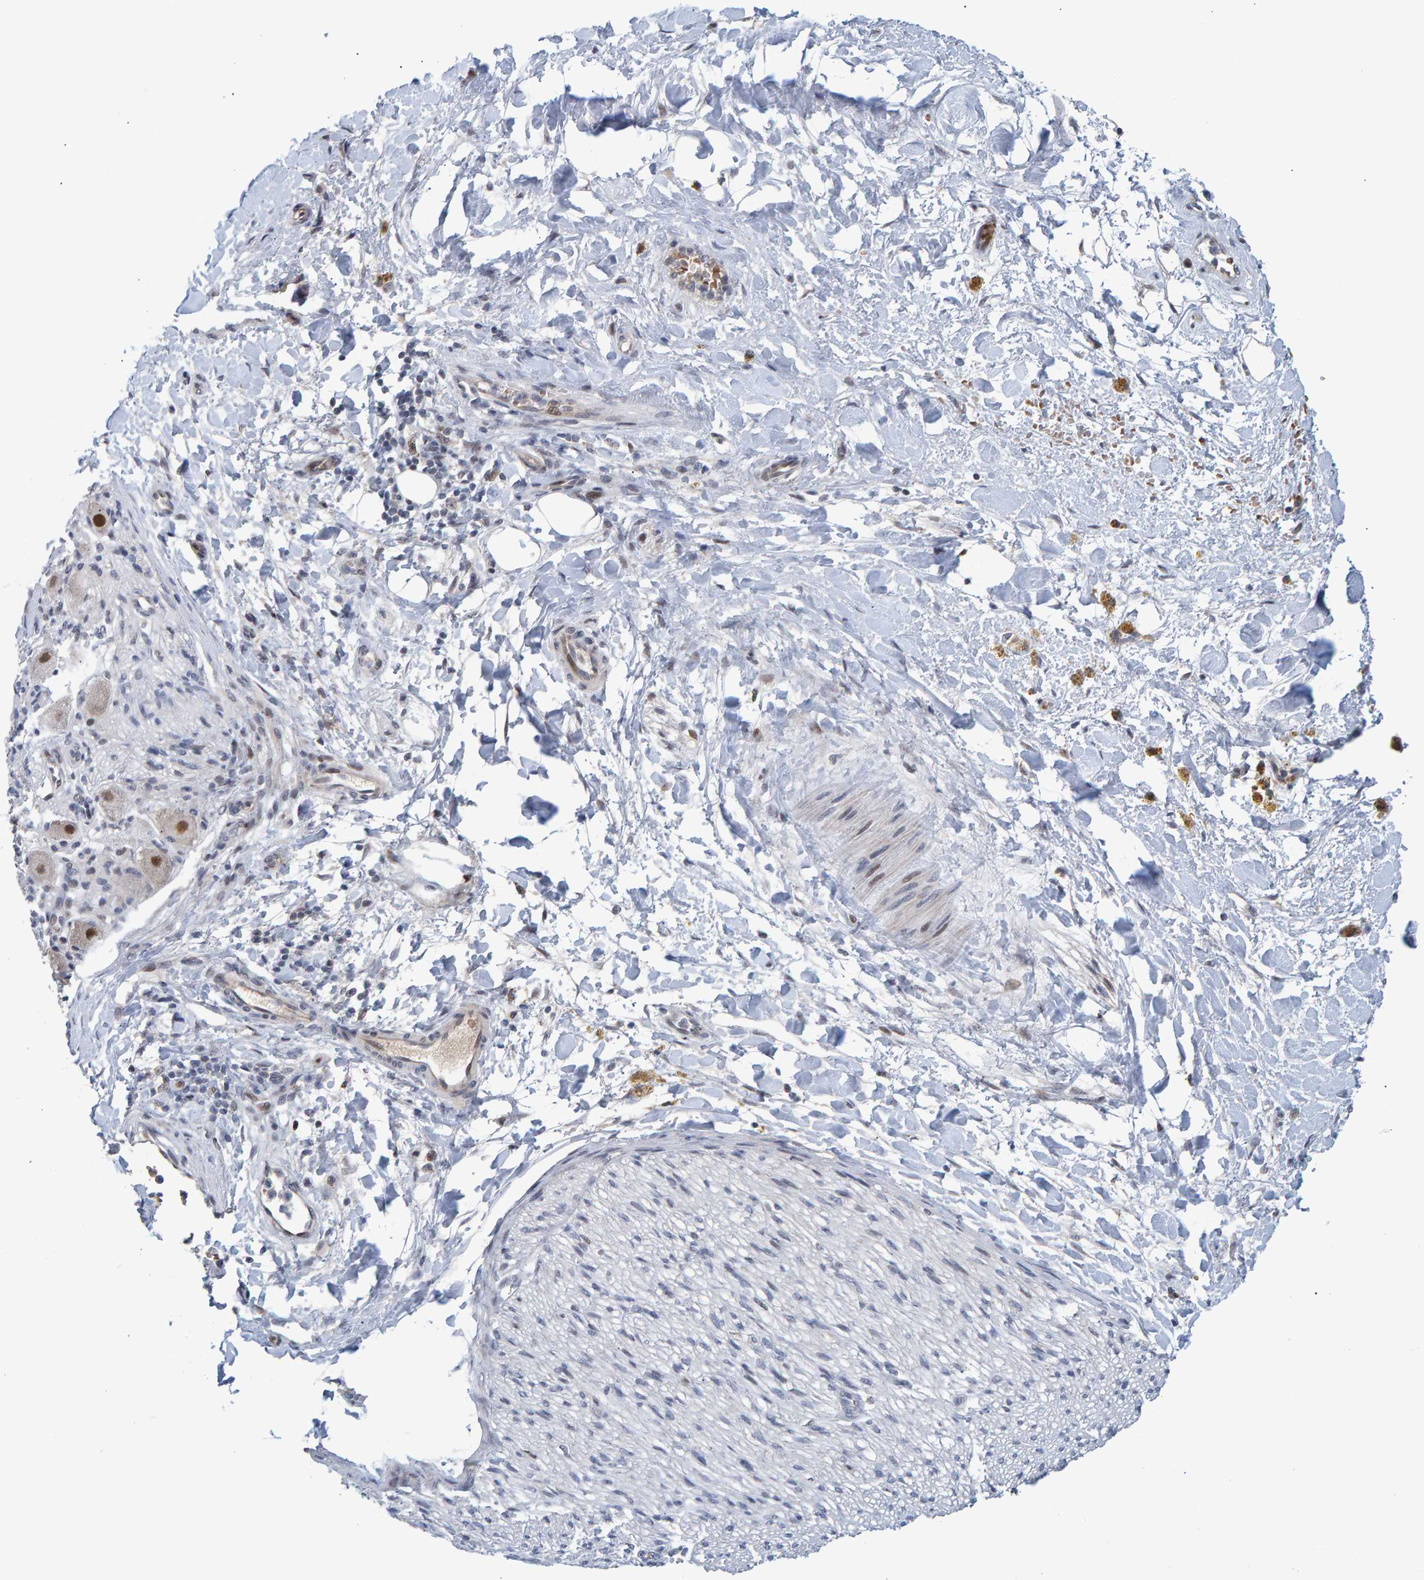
{"staining": {"intensity": "negative", "quantity": "none", "location": "none"}, "tissue": "adipose tissue", "cell_type": "Adipocytes", "image_type": "normal", "snomed": [{"axis": "morphology", "description": "Normal tissue, NOS"}, {"axis": "topography", "description": "Kidney"}, {"axis": "topography", "description": "Peripheral nerve tissue"}], "caption": "This is an IHC photomicrograph of benign human adipose tissue. There is no positivity in adipocytes.", "gene": "ESRP1", "patient": {"sex": "male", "age": 7}}